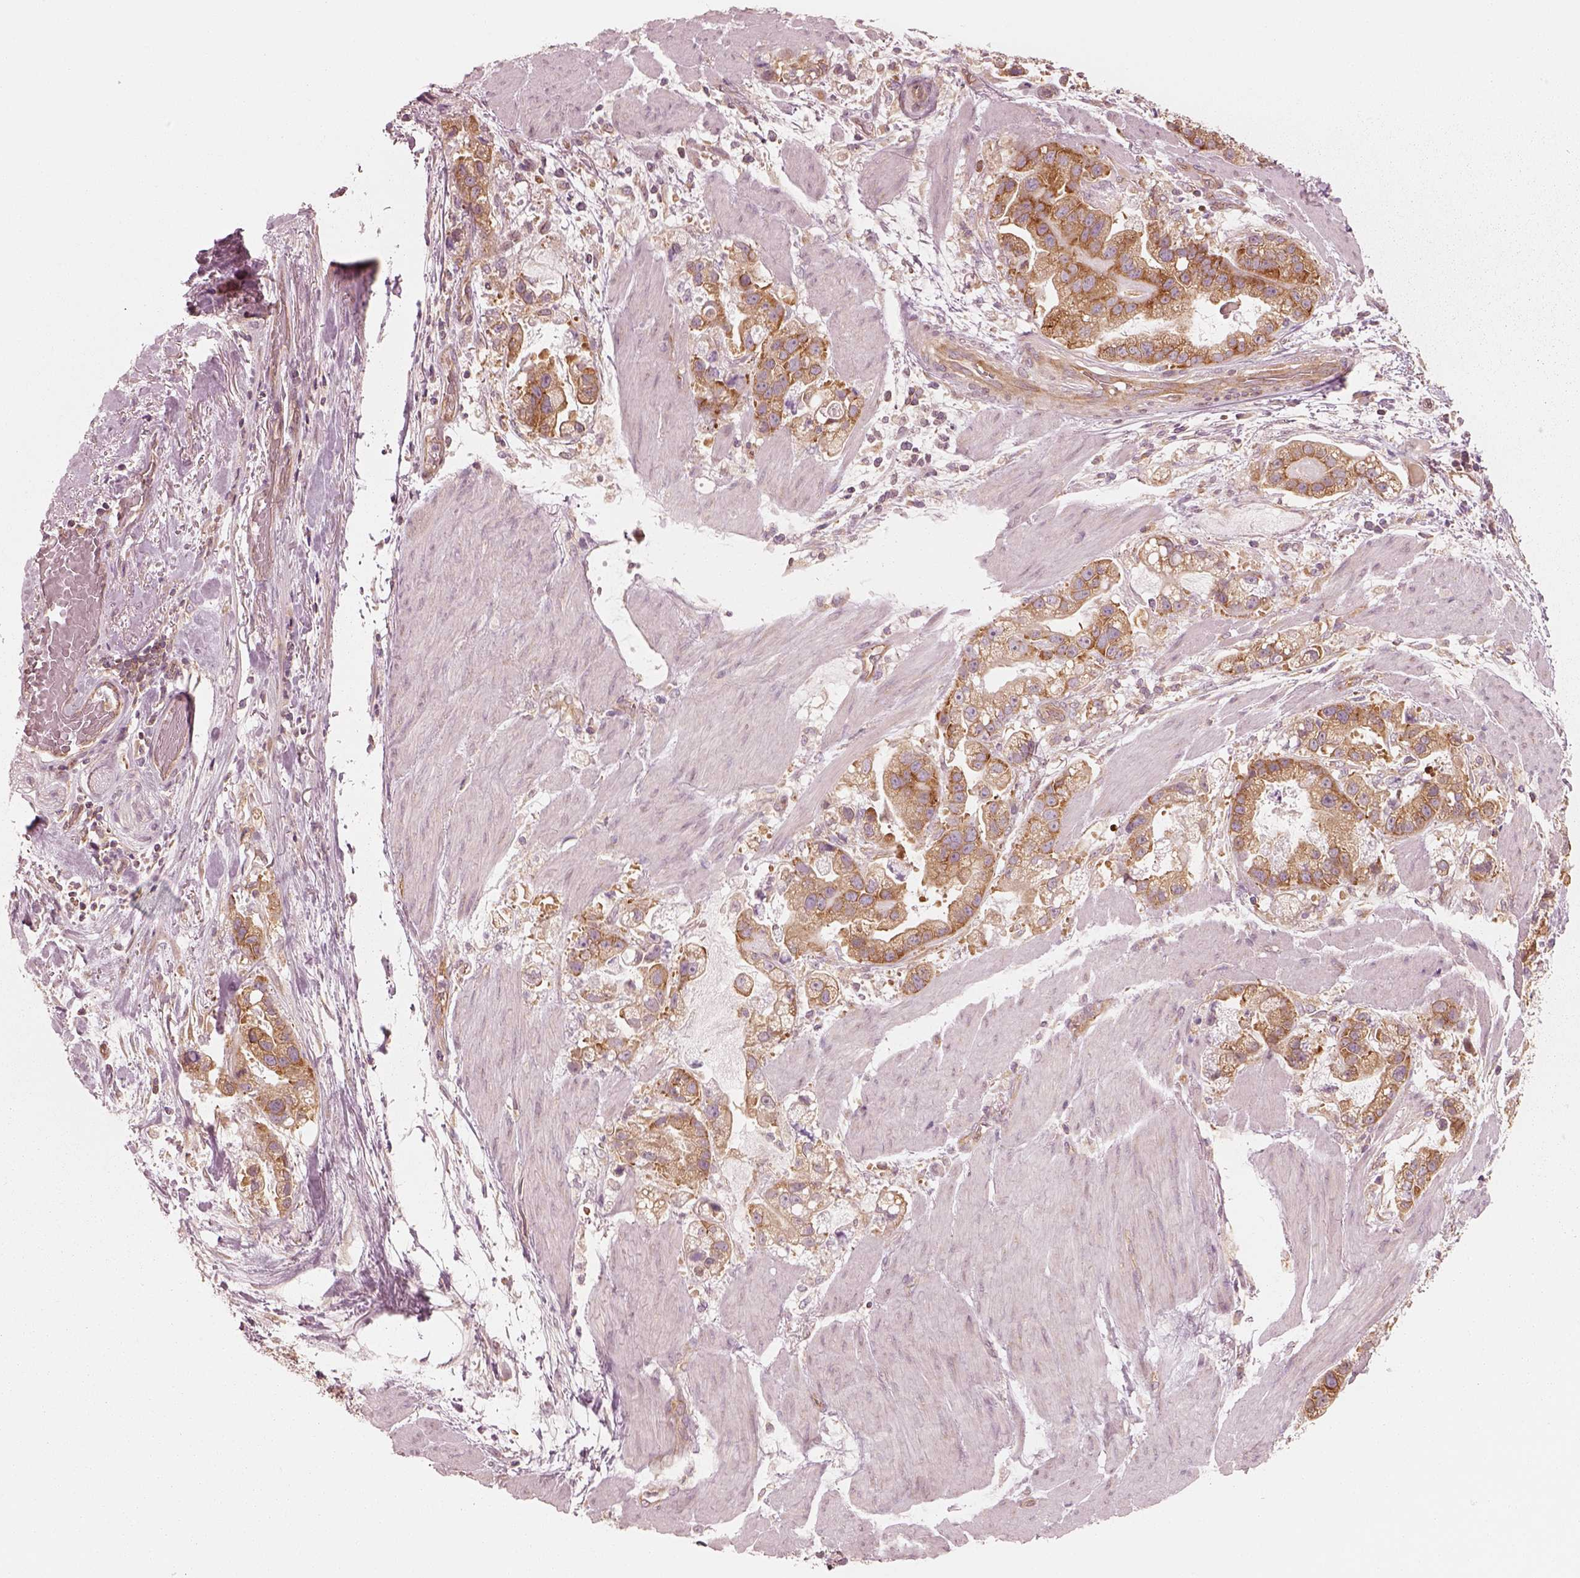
{"staining": {"intensity": "moderate", "quantity": ">75%", "location": "cytoplasmic/membranous"}, "tissue": "stomach cancer", "cell_type": "Tumor cells", "image_type": "cancer", "snomed": [{"axis": "morphology", "description": "Adenocarcinoma, NOS"}, {"axis": "topography", "description": "Stomach"}], "caption": "Stomach adenocarcinoma tissue shows moderate cytoplasmic/membranous staining in about >75% of tumor cells, visualized by immunohistochemistry. (DAB (3,3'-diaminobenzidine) IHC with brightfield microscopy, high magnification).", "gene": "CNOT2", "patient": {"sex": "male", "age": 59}}